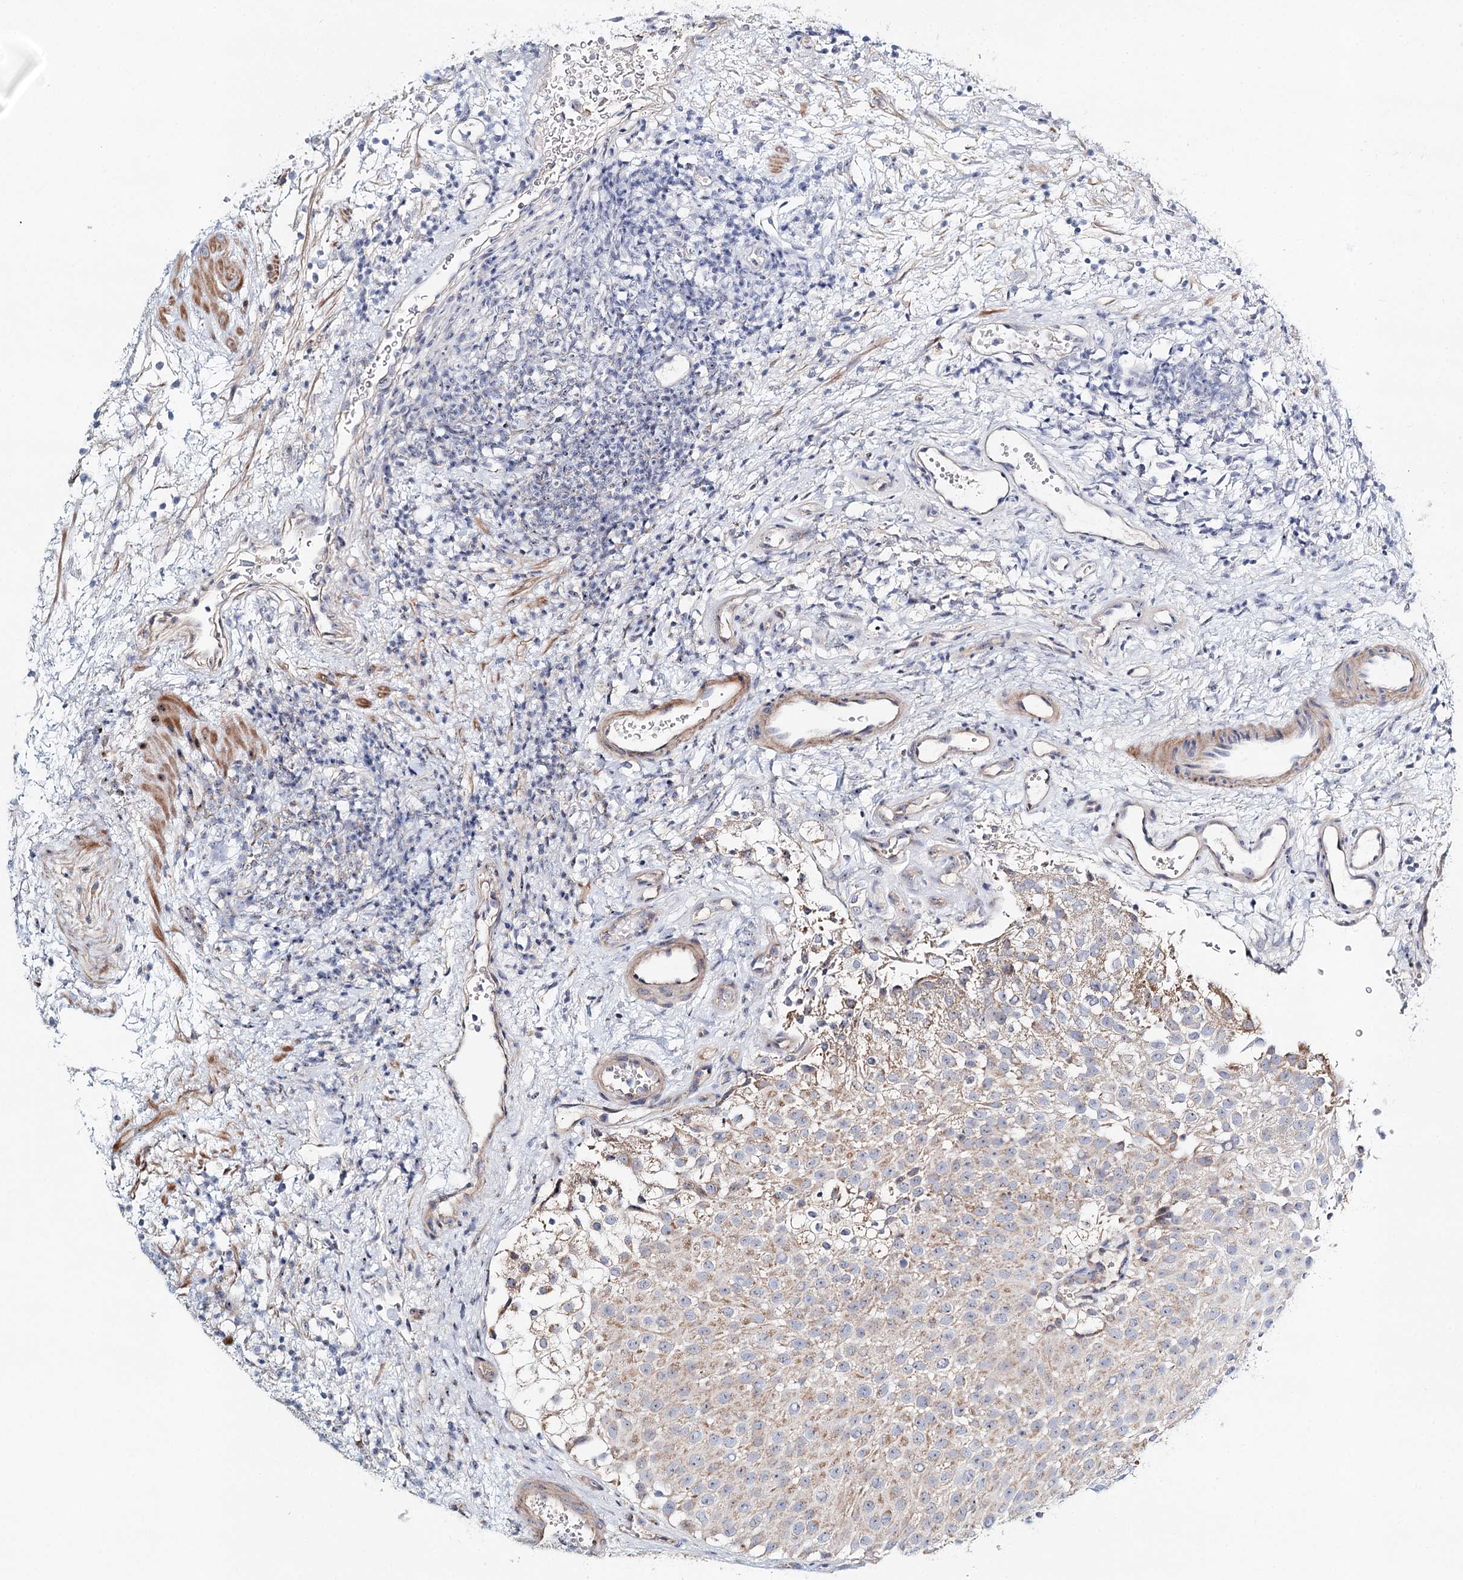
{"staining": {"intensity": "moderate", "quantity": "<25%", "location": "cytoplasmic/membranous"}, "tissue": "urothelial cancer", "cell_type": "Tumor cells", "image_type": "cancer", "snomed": [{"axis": "morphology", "description": "Urothelial carcinoma, Low grade"}, {"axis": "topography", "description": "Urinary bladder"}], "caption": "Brown immunohistochemical staining in low-grade urothelial carcinoma shows moderate cytoplasmic/membranous staining in about <25% of tumor cells.", "gene": "RBM43", "patient": {"sex": "male", "age": 78}}